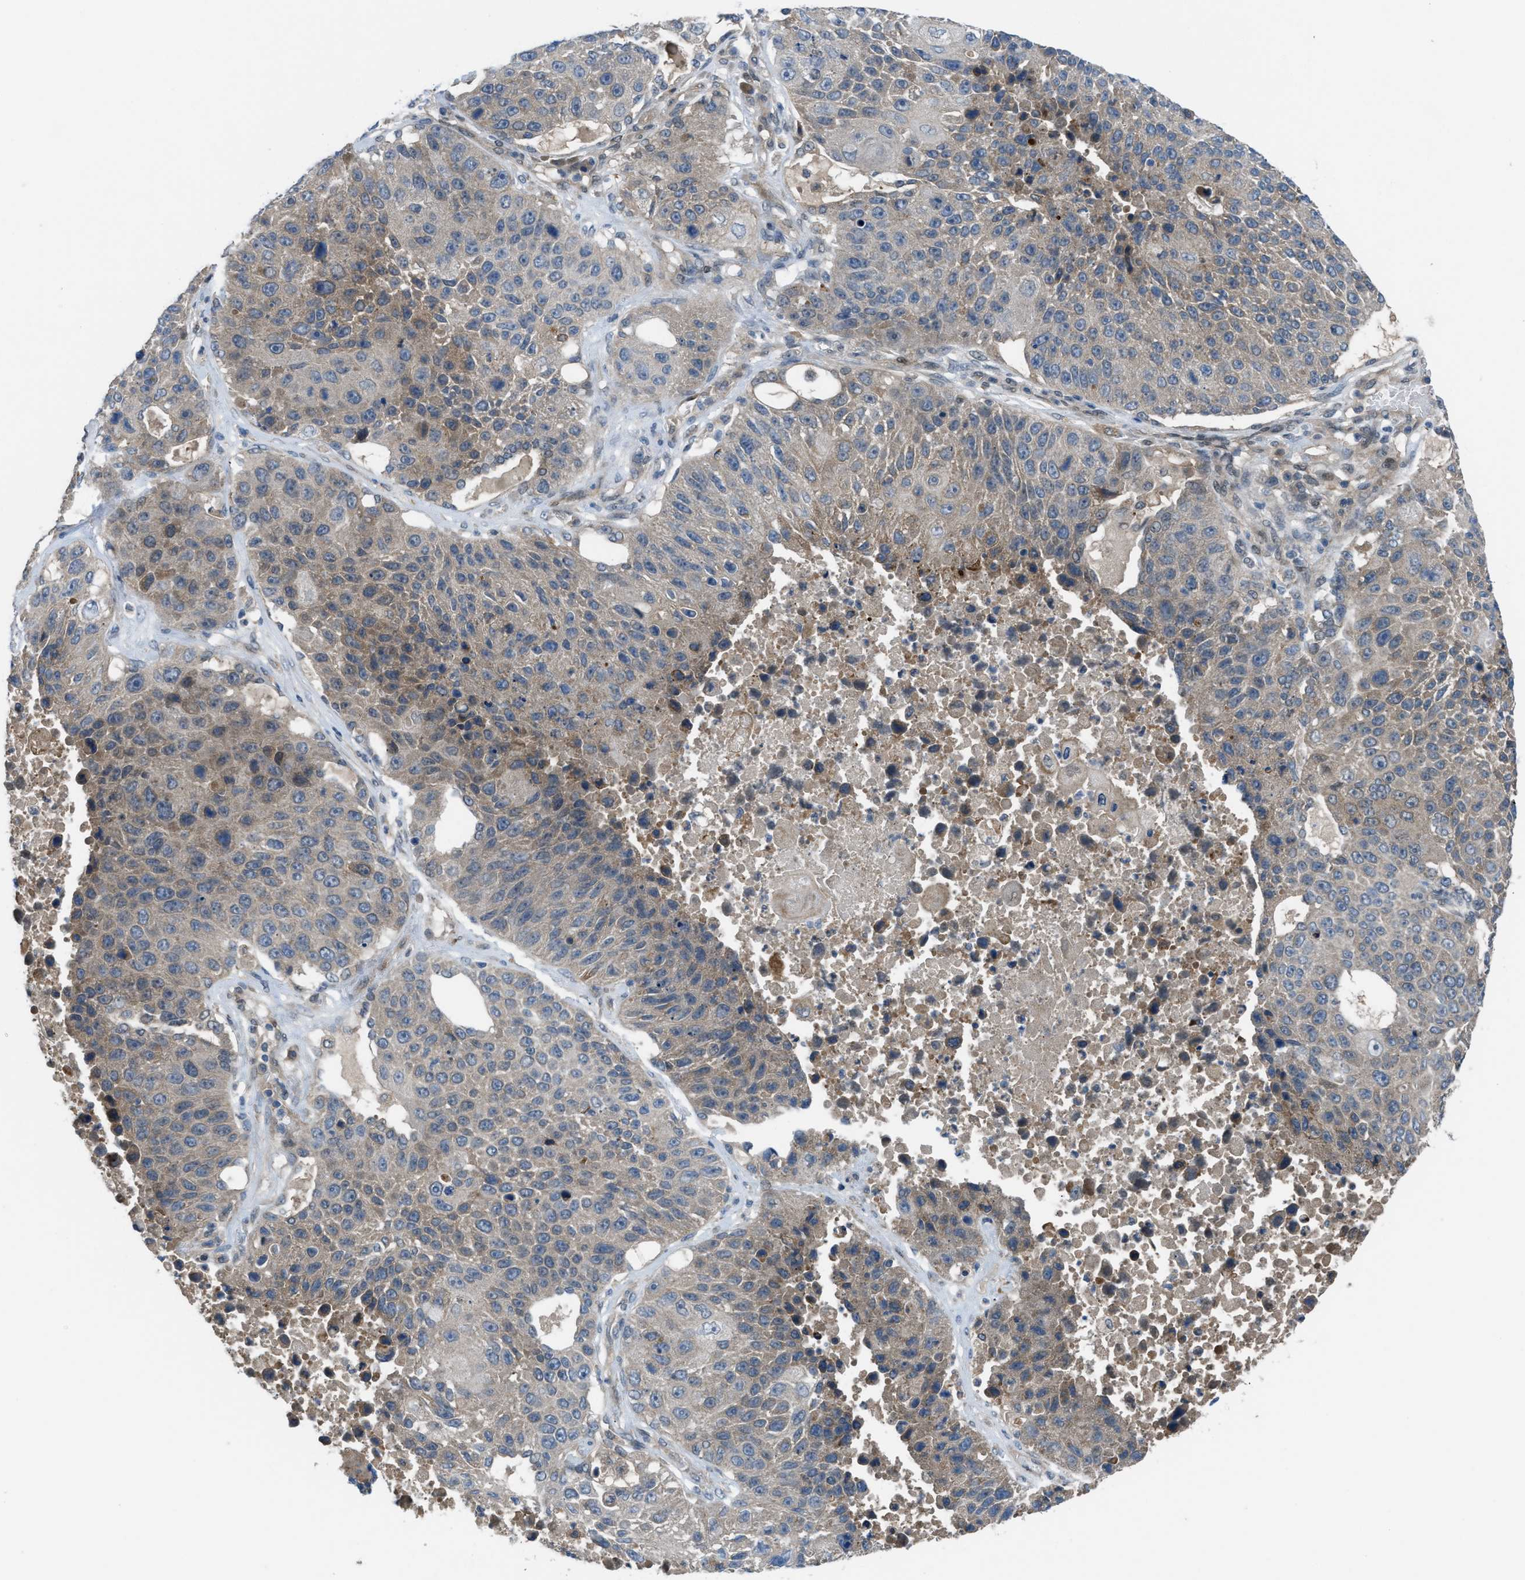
{"staining": {"intensity": "moderate", "quantity": "25%-75%", "location": "cytoplasmic/membranous"}, "tissue": "lung cancer", "cell_type": "Tumor cells", "image_type": "cancer", "snomed": [{"axis": "morphology", "description": "Squamous cell carcinoma, NOS"}, {"axis": "topography", "description": "Lung"}], "caption": "Lung squamous cell carcinoma stained with DAB (3,3'-diaminobenzidine) IHC reveals medium levels of moderate cytoplasmic/membranous expression in approximately 25%-75% of tumor cells.", "gene": "BAZ2B", "patient": {"sex": "male", "age": 61}}